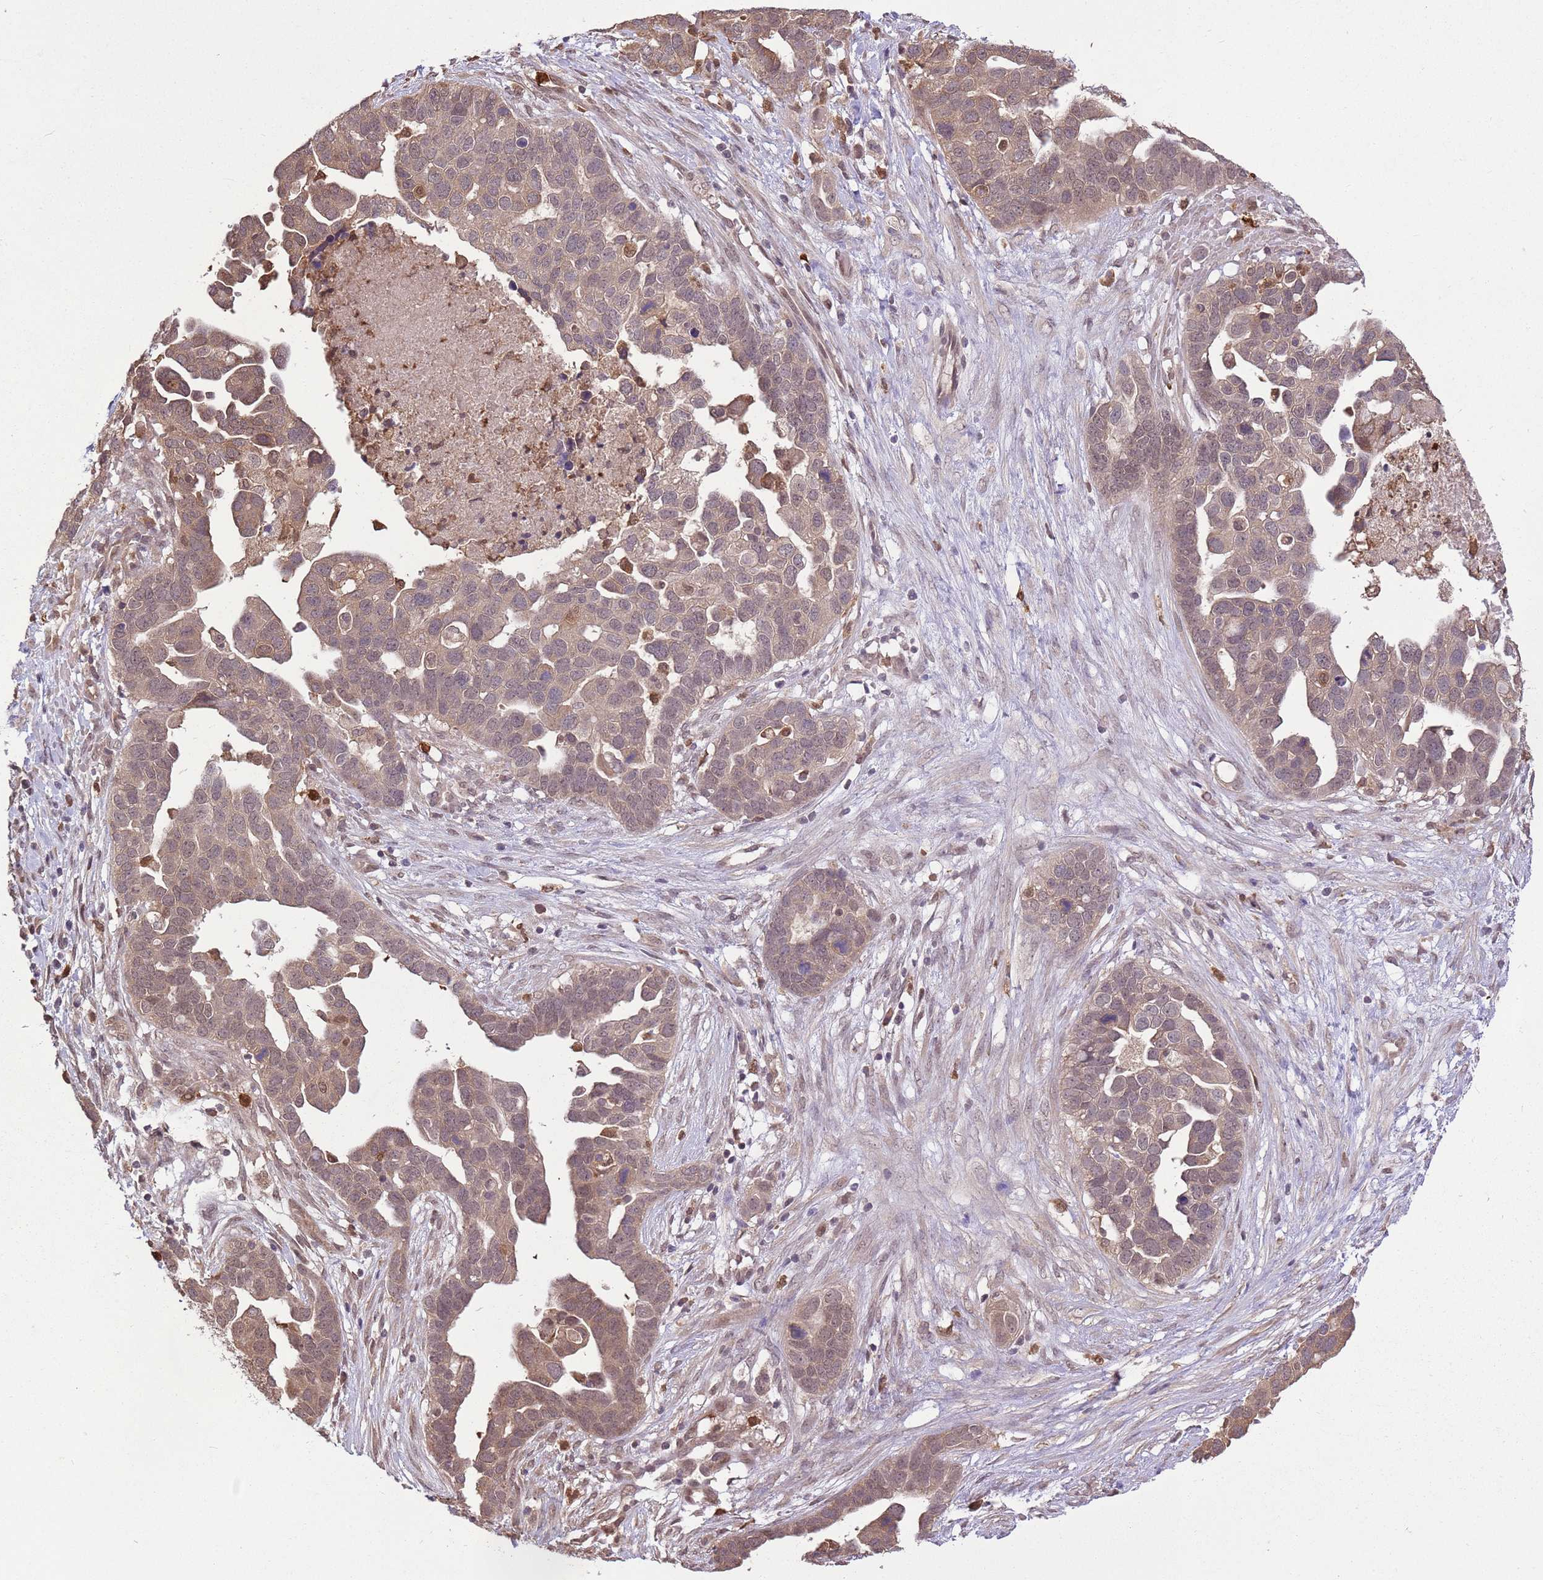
{"staining": {"intensity": "moderate", "quantity": ">75%", "location": "cytoplasmic/membranous,nuclear"}, "tissue": "ovarian cancer", "cell_type": "Tumor cells", "image_type": "cancer", "snomed": [{"axis": "morphology", "description": "Cystadenocarcinoma, serous, NOS"}, {"axis": "topography", "description": "Ovary"}], "caption": "Immunohistochemistry micrograph of serous cystadenocarcinoma (ovarian) stained for a protein (brown), which shows medium levels of moderate cytoplasmic/membranous and nuclear staining in about >75% of tumor cells.", "gene": "AMIGO1", "patient": {"sex": "female", "age": 54}}